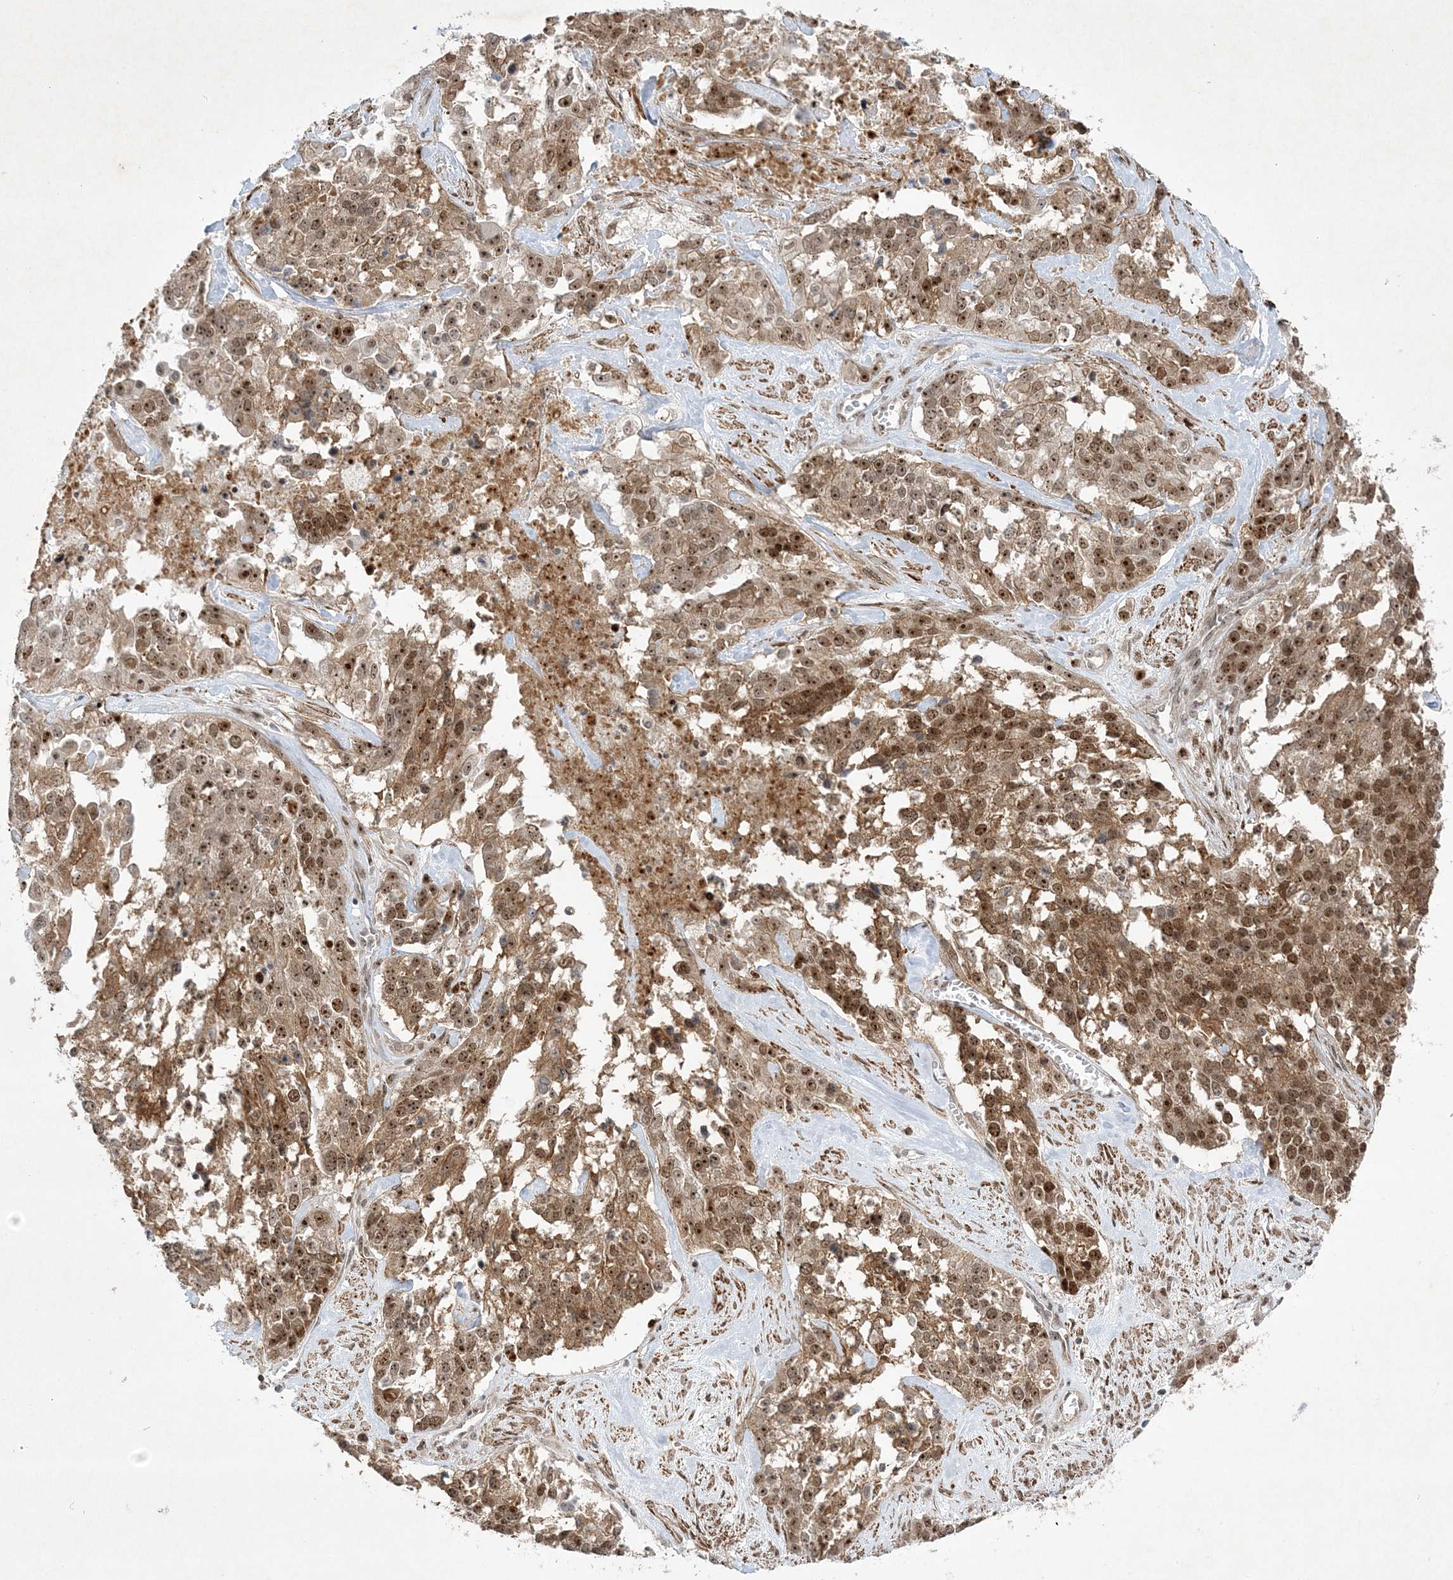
{"staining": {"intensity": "moderate", "quantity": ">75%", "location": "cytoplasmic/membranous,nuclear"}, "tissue": "ovarian cancer", "cell_type": "Tumor cells", "image_type": "cancer", "snomed": [{"axis": "morphology", "description": "Cystadenocarcinoma, serous, NOS"}, {"axis": "topography", "description": "Ovary"}], "caption": "Immunohistochemical staining of human ovarian serous cystadenocarcinoma reveals medium levels of moderate cytoplasmic/membranous and nuclear protein staining in about >75% of tumor cells. The staining was performed using DAB to visualize the protein expression in brown, while the nuclei were stained in blue with hematoxylin (Magnification: 20x).", "gene": "NPM3", "patient": {"sex": "female", "age": 44}}